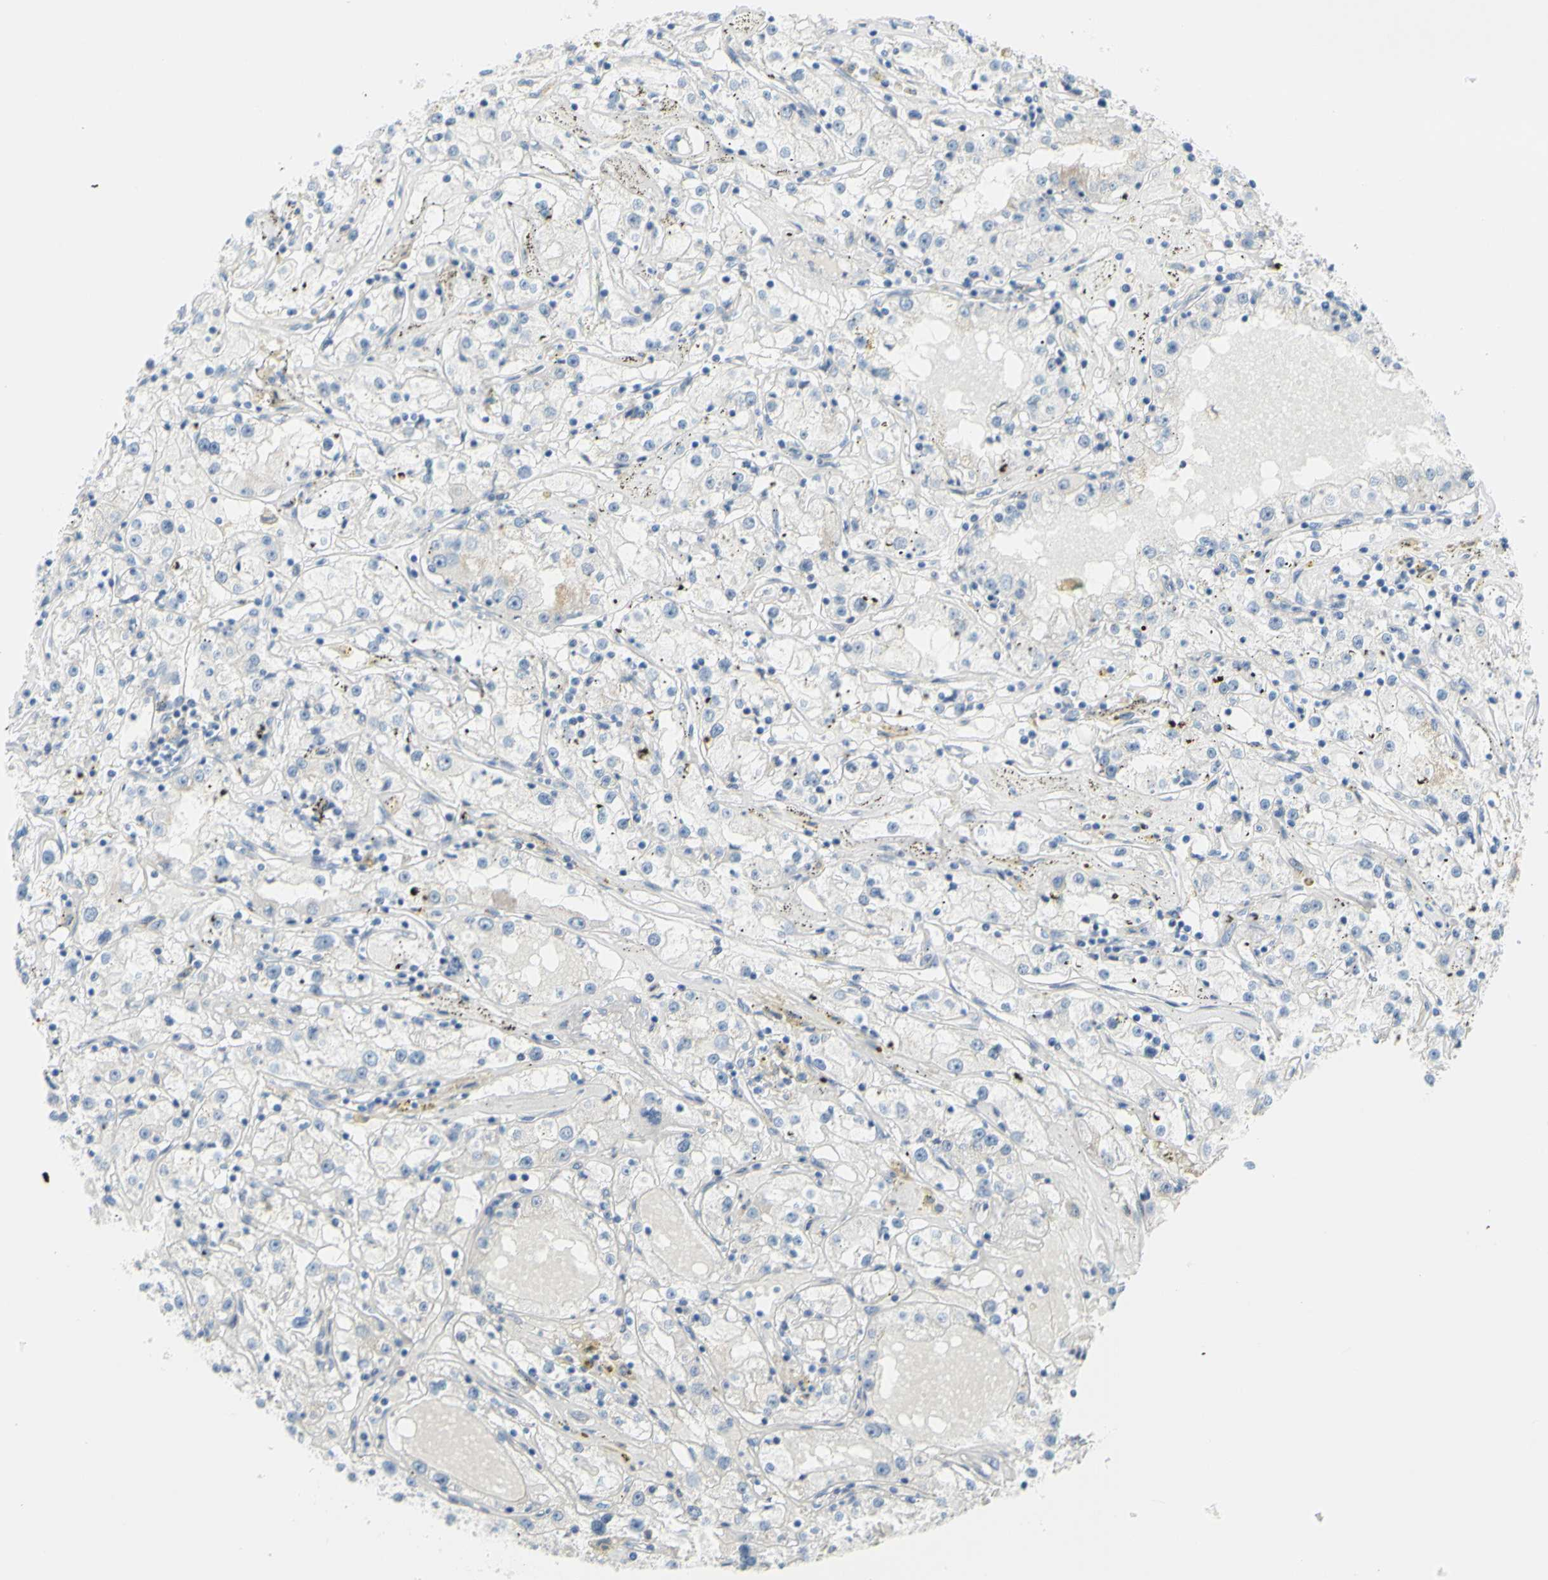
{"staining": {"intensity": "negative", "quantity": "none", "location": "none"}, "tissue": "renal cancer", "cell_type": "Tumor cells", "image_type": "cancer", "snomed": [{"axis": "morphology", "description": "Adenocarcinoma, NOS"}, {"axis": "topography", "description": "Kidney"}], "caption": "This is a image of immunohistochemistry staining of adenocarcinoma (renal), which shows no positivity in tumor cells.", "gene": "DCT", "patient": {"sex": "male", "age": 56}}